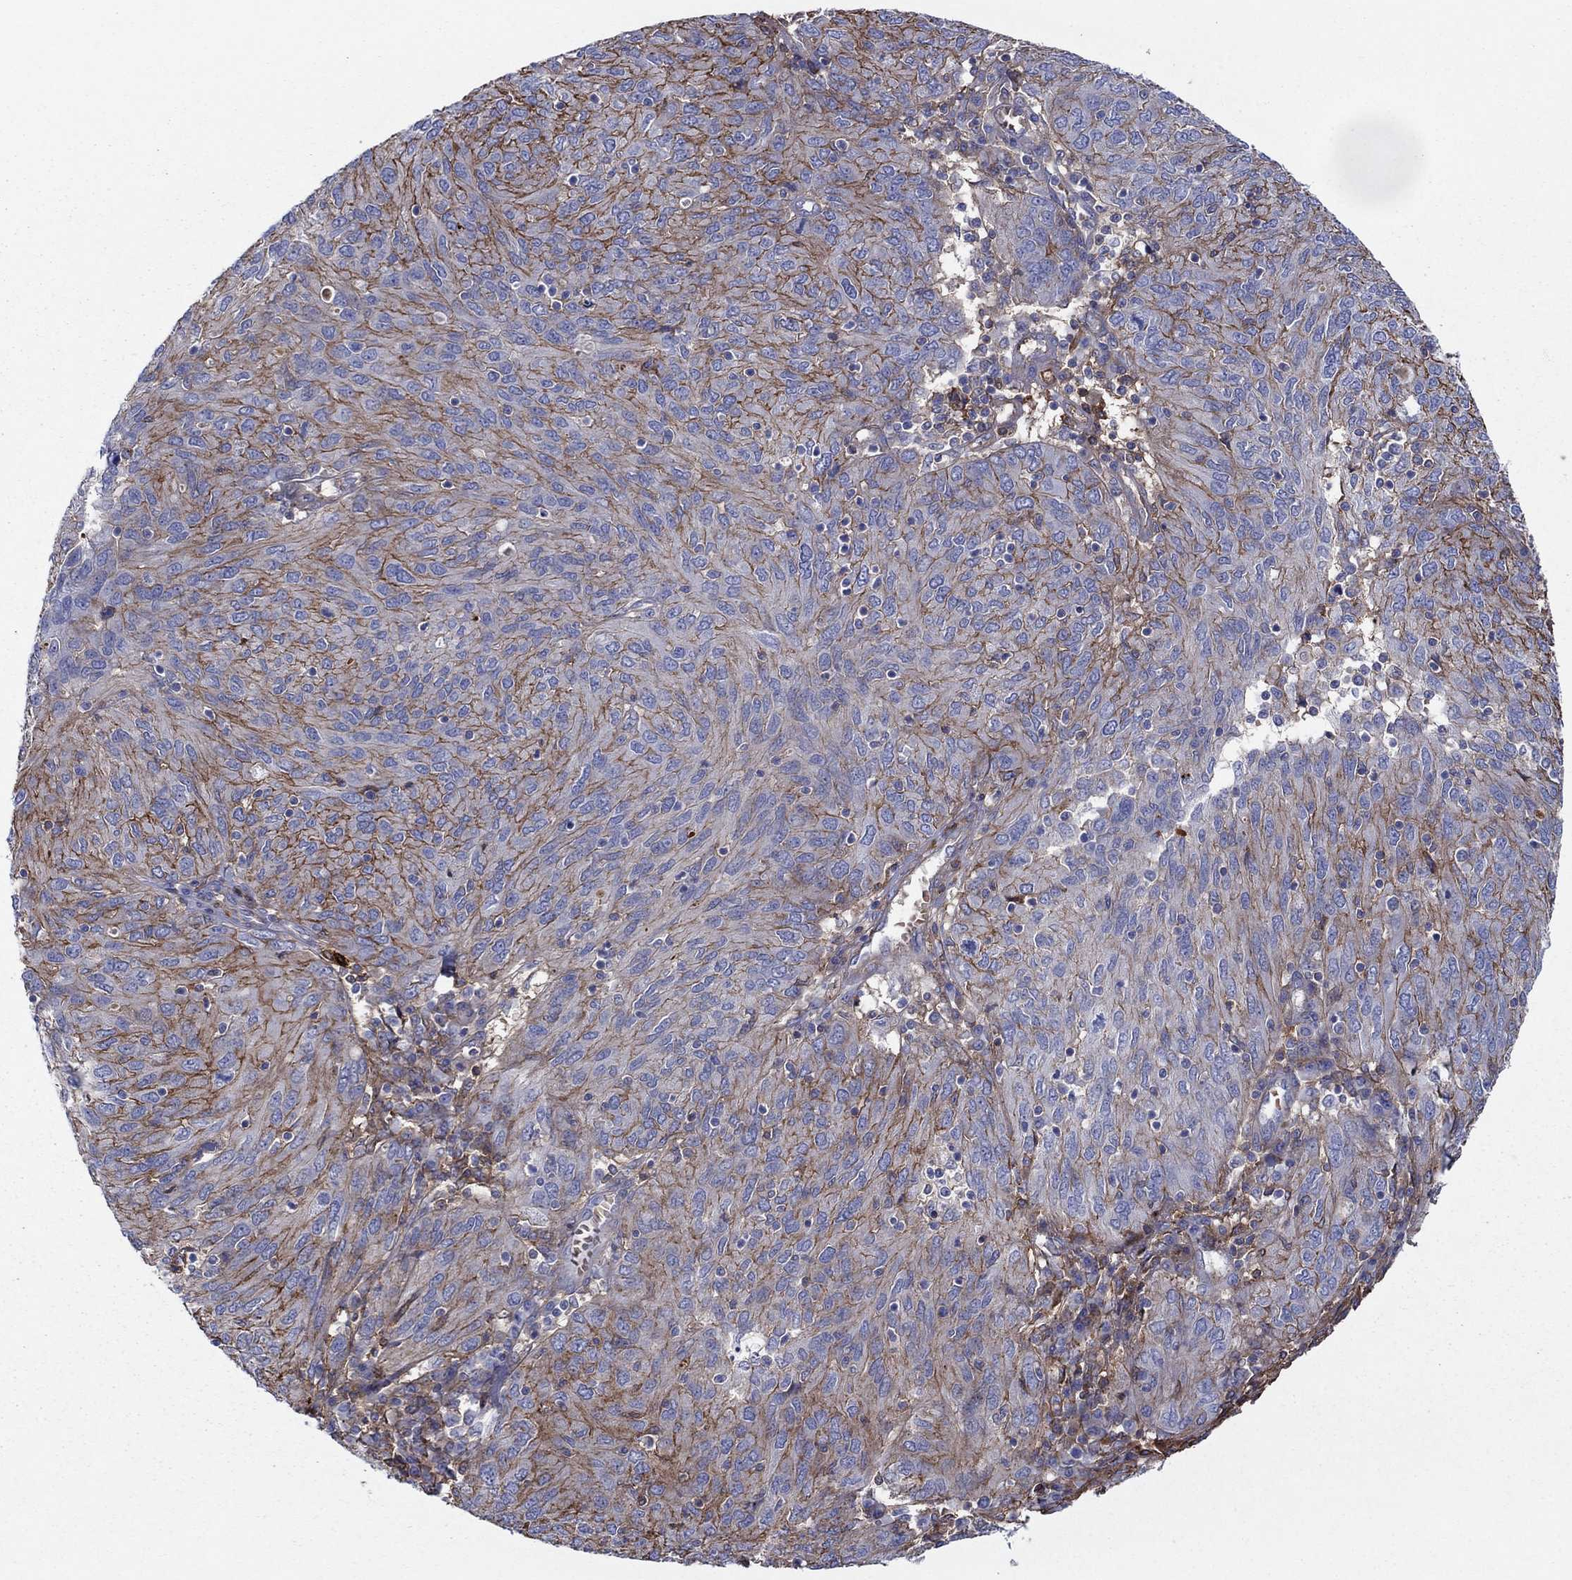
{"staining": {"intensity": "moderate", "quantity": "25%-75%", "location": "cytoplasmic/membranous"}, "tissue": "ovarian cancer", "cell_type": "Tumor cells", "image_type": "cancer", "snomed": [{"axis": "morphology", "description": "Carcinoma, endometroid"}, {"axis": "topography", "description": "Ovary"}], "caption": "DAB immunohistochemical staining of human ovarian endometroid carcinoma reveals moderate cytoplasmic/membranous protein expression in approximately 25%-75% of tumor cells. (DAB (3,3'-diaminobenzidine) = brown stain, brightfield microscopy at high magnification).", "gene": "HPX", "patient": {"sex": "female", "age": 50}}